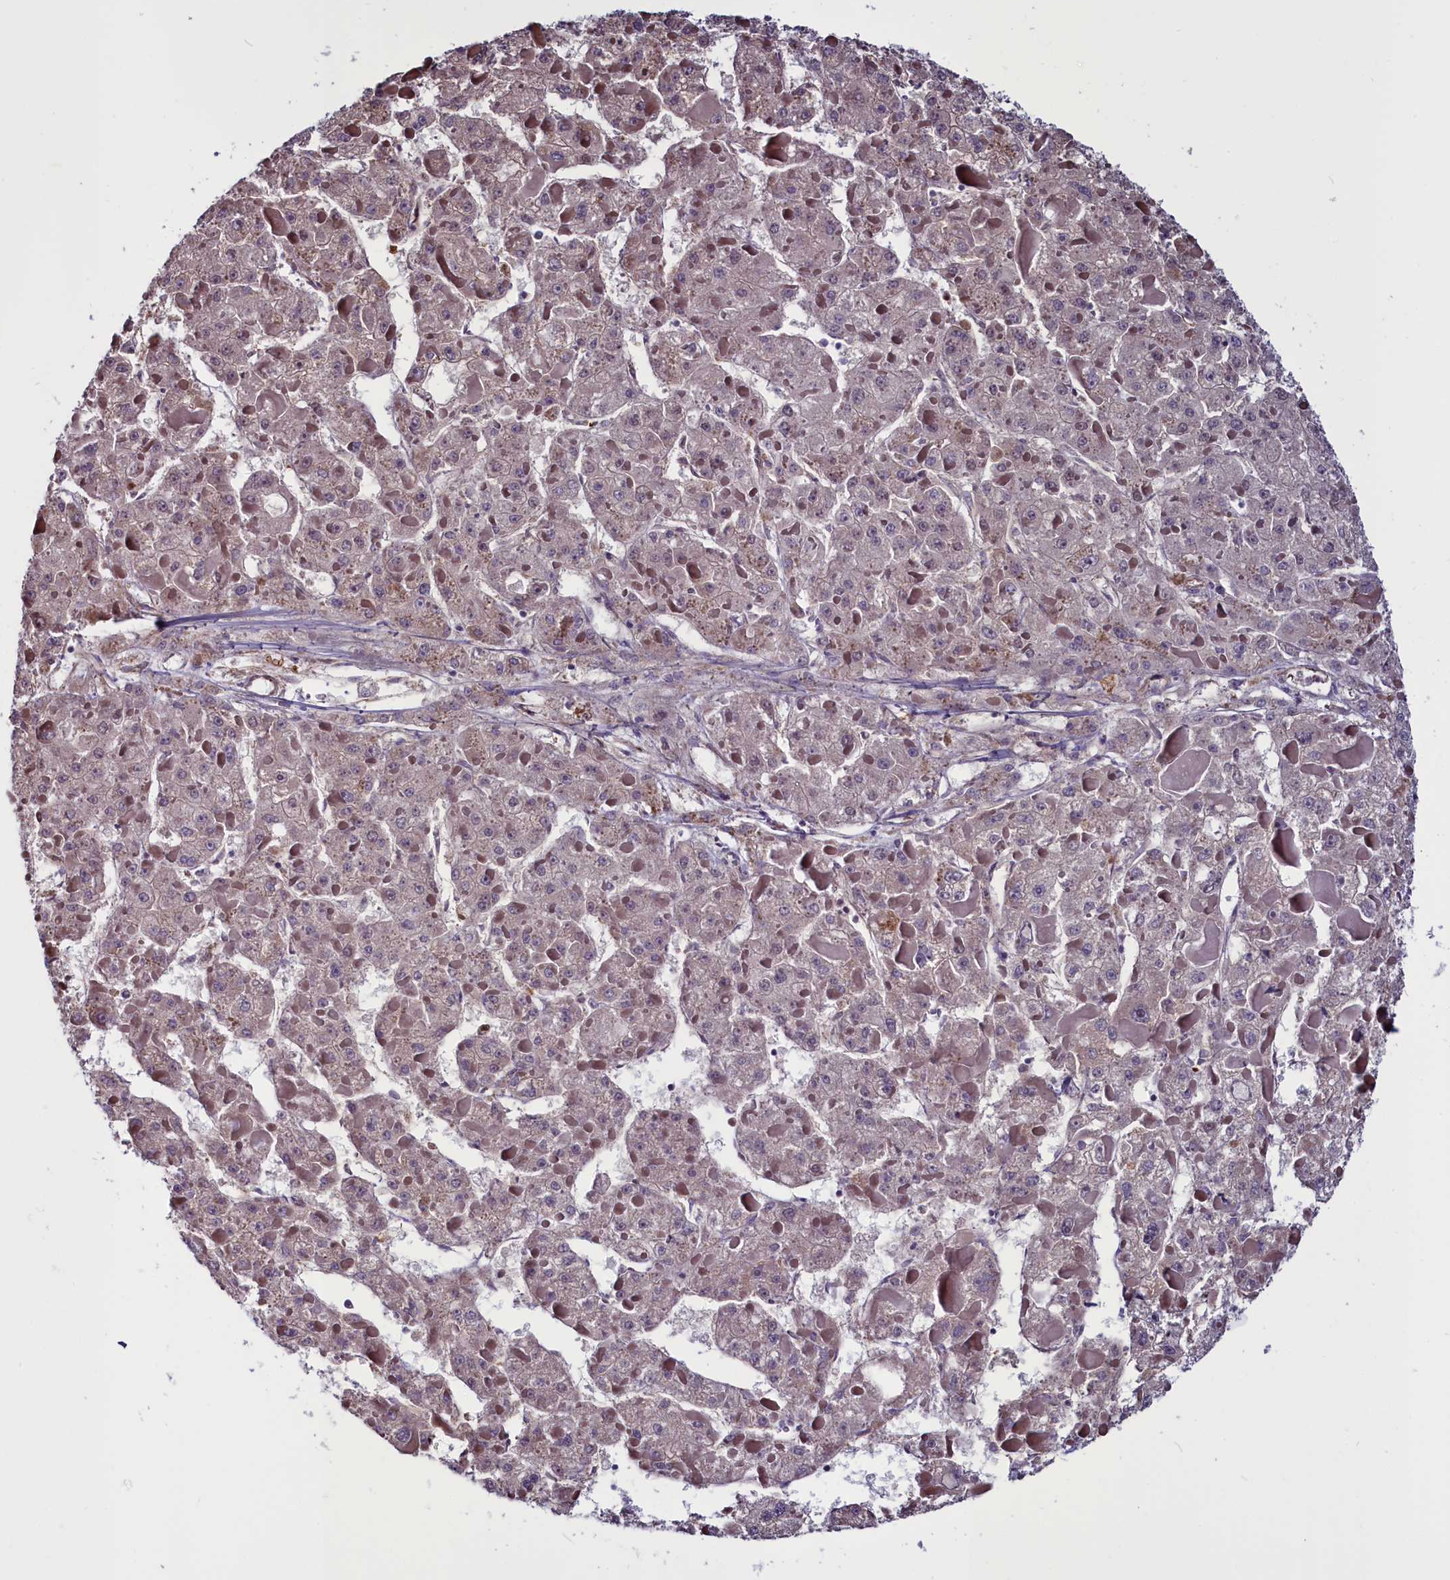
{"staining": {"intensity": "weak", "quantity": "<25%", "location": "cytoplasmic/membranous"}, "tissue": "liver cancer", "cell_type": "Tumor cells", "image_type": "cancer", "snomed": [{"axis": "morphology", "description": "Carcinoma, Hepatocellular, NOS"}, {"axis": "topography", "description": "Liver"}], "caption": "IHC of human liver cancer demonstrates no positivity in tumor cells.", "gene": "PDILT", "patient": {"sex": "female", "age": 73}}